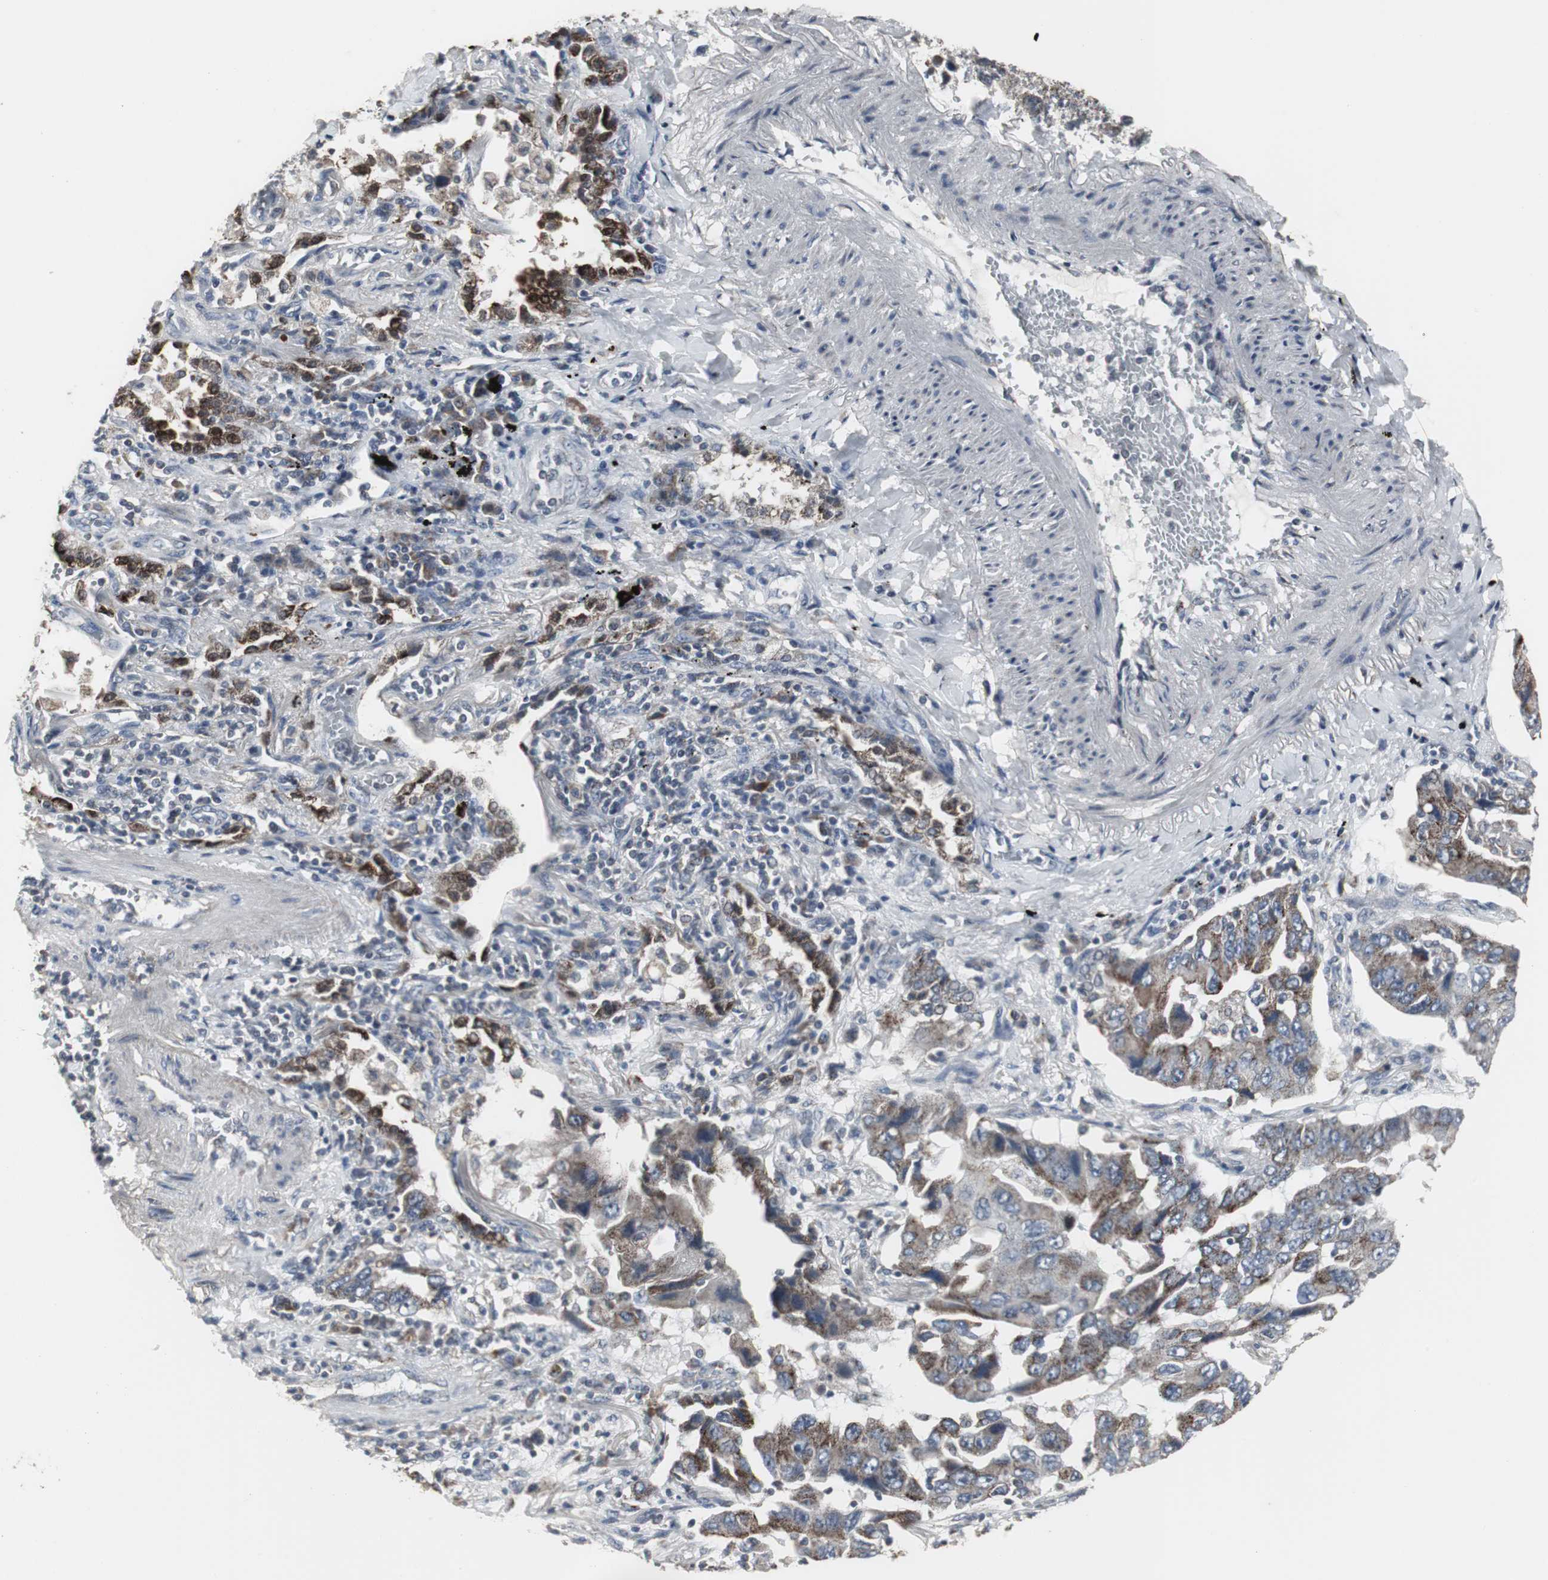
{"staining": {"intensity": "moderate", "quantity": ">75%", "location": "cytoplasmic/membranous"}, "tissue": "lung cancer", "cell_type": "Tumor cells", "image_type": "cancer", "snomed": [{"axis": "morphology", "description": "Adenocarcinoma, NOS"}, {"axis": "topography", "description": "Lung"}], "caption": "Protein expression analysis of lung cancer (adenocarcinoma) displays moderate cytoplasmic/membranous expression in about >75% of tumor cells.", "gene": "ACAA1", "patient": {"sex": "female", "age": 65}}